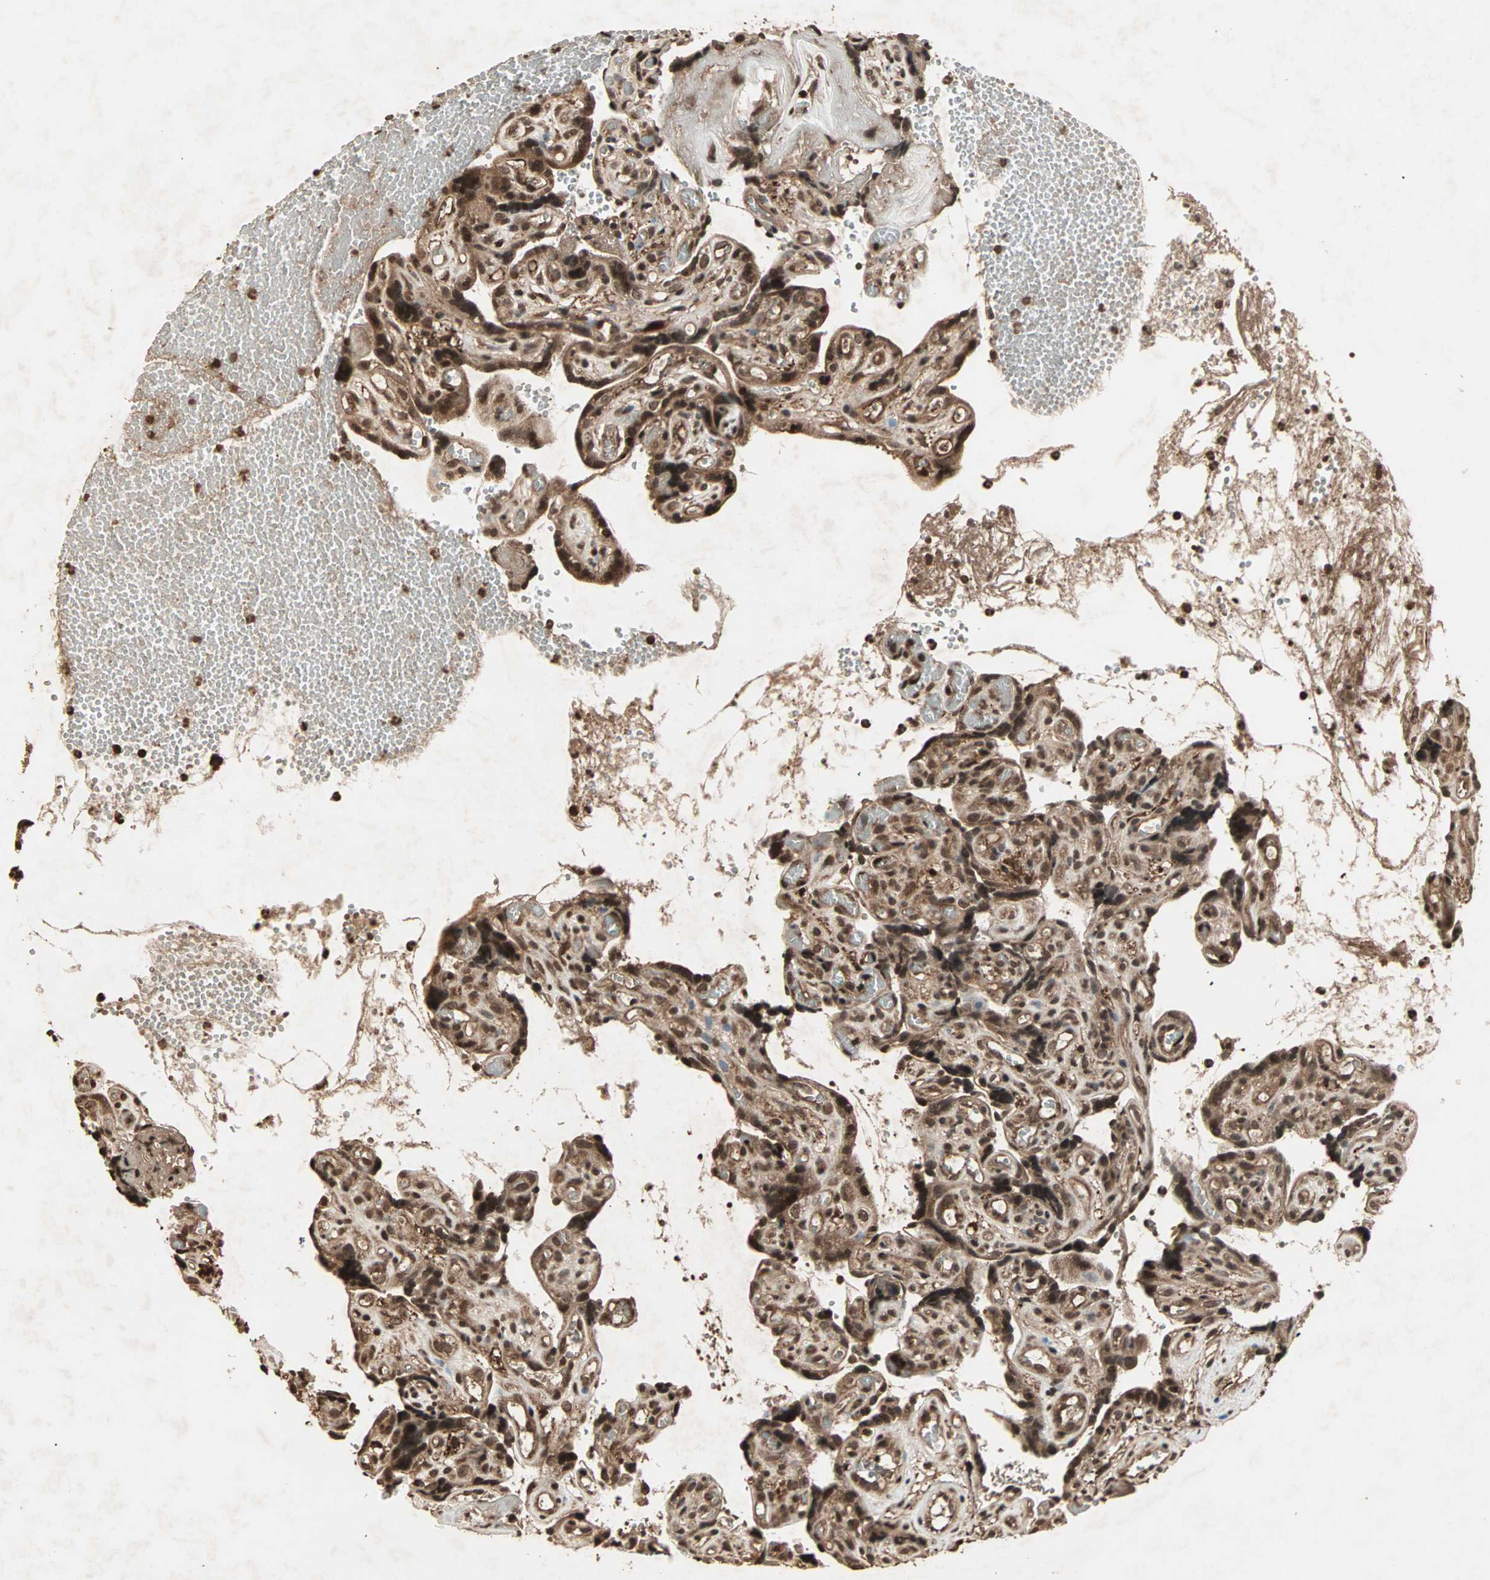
{"staining": {"intensity": "strong", "quantity": ">75%", "location": "cytoplasmic/membranous,nuclear"}, "tissue": "placenta", "cell_type": "Decidual cells", "image_type": "normal", "snomed": [{"axis": "morphology", "description": "Normal tissue, NOS"}, {"axis": "topography", "description": "Placenta"}], "caption": "Immunohistochemistry of normal human placenta exhibits high levels of strong cytoplasmic/membranous,nuclear positivity in approximately >75% of decidual cells.", "gene": "RFFL", "patient": {"sex": "female", "age": 30}}